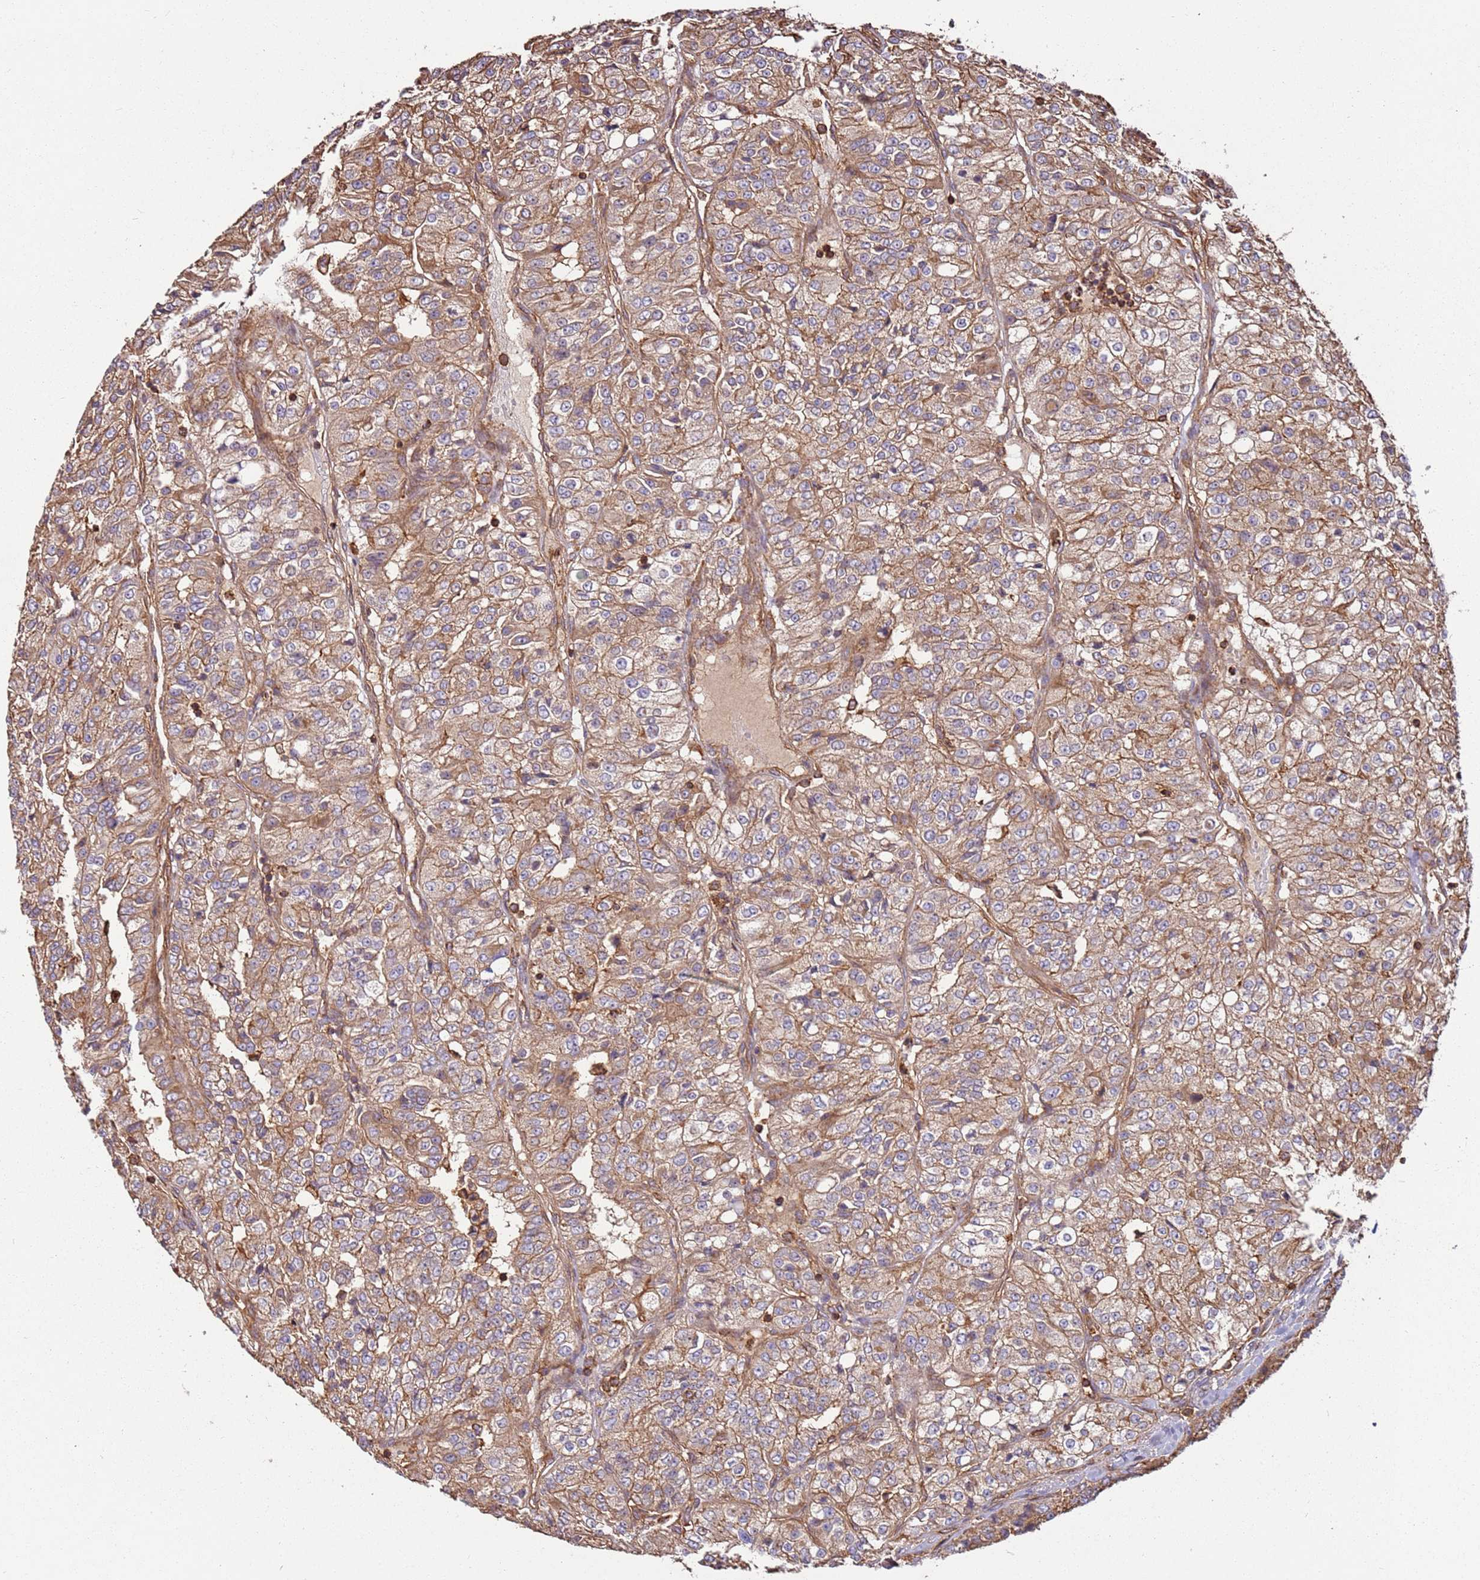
{"staining": {"intensity": "moderate", "quantity": ">75%", "location": "cytoplasmic/membranous"}, "tissue": "renal cancer", "cell_type": "Tumor cells", "image_type": "cancer", "snomed": [{"axis": "morphology", "description": "Adenocarcinoma, NOS"}, {"axis": "topography", "description": "Kidney"}], "caption": "This is an image of immunohistochemistry staining of adenocarcinoma (renal), which shows moderate expression in the cytoplasmic/membranous of tumor cells.", "gene": "ACVR2A", "patient": {"sex": "female", "age": 63}}